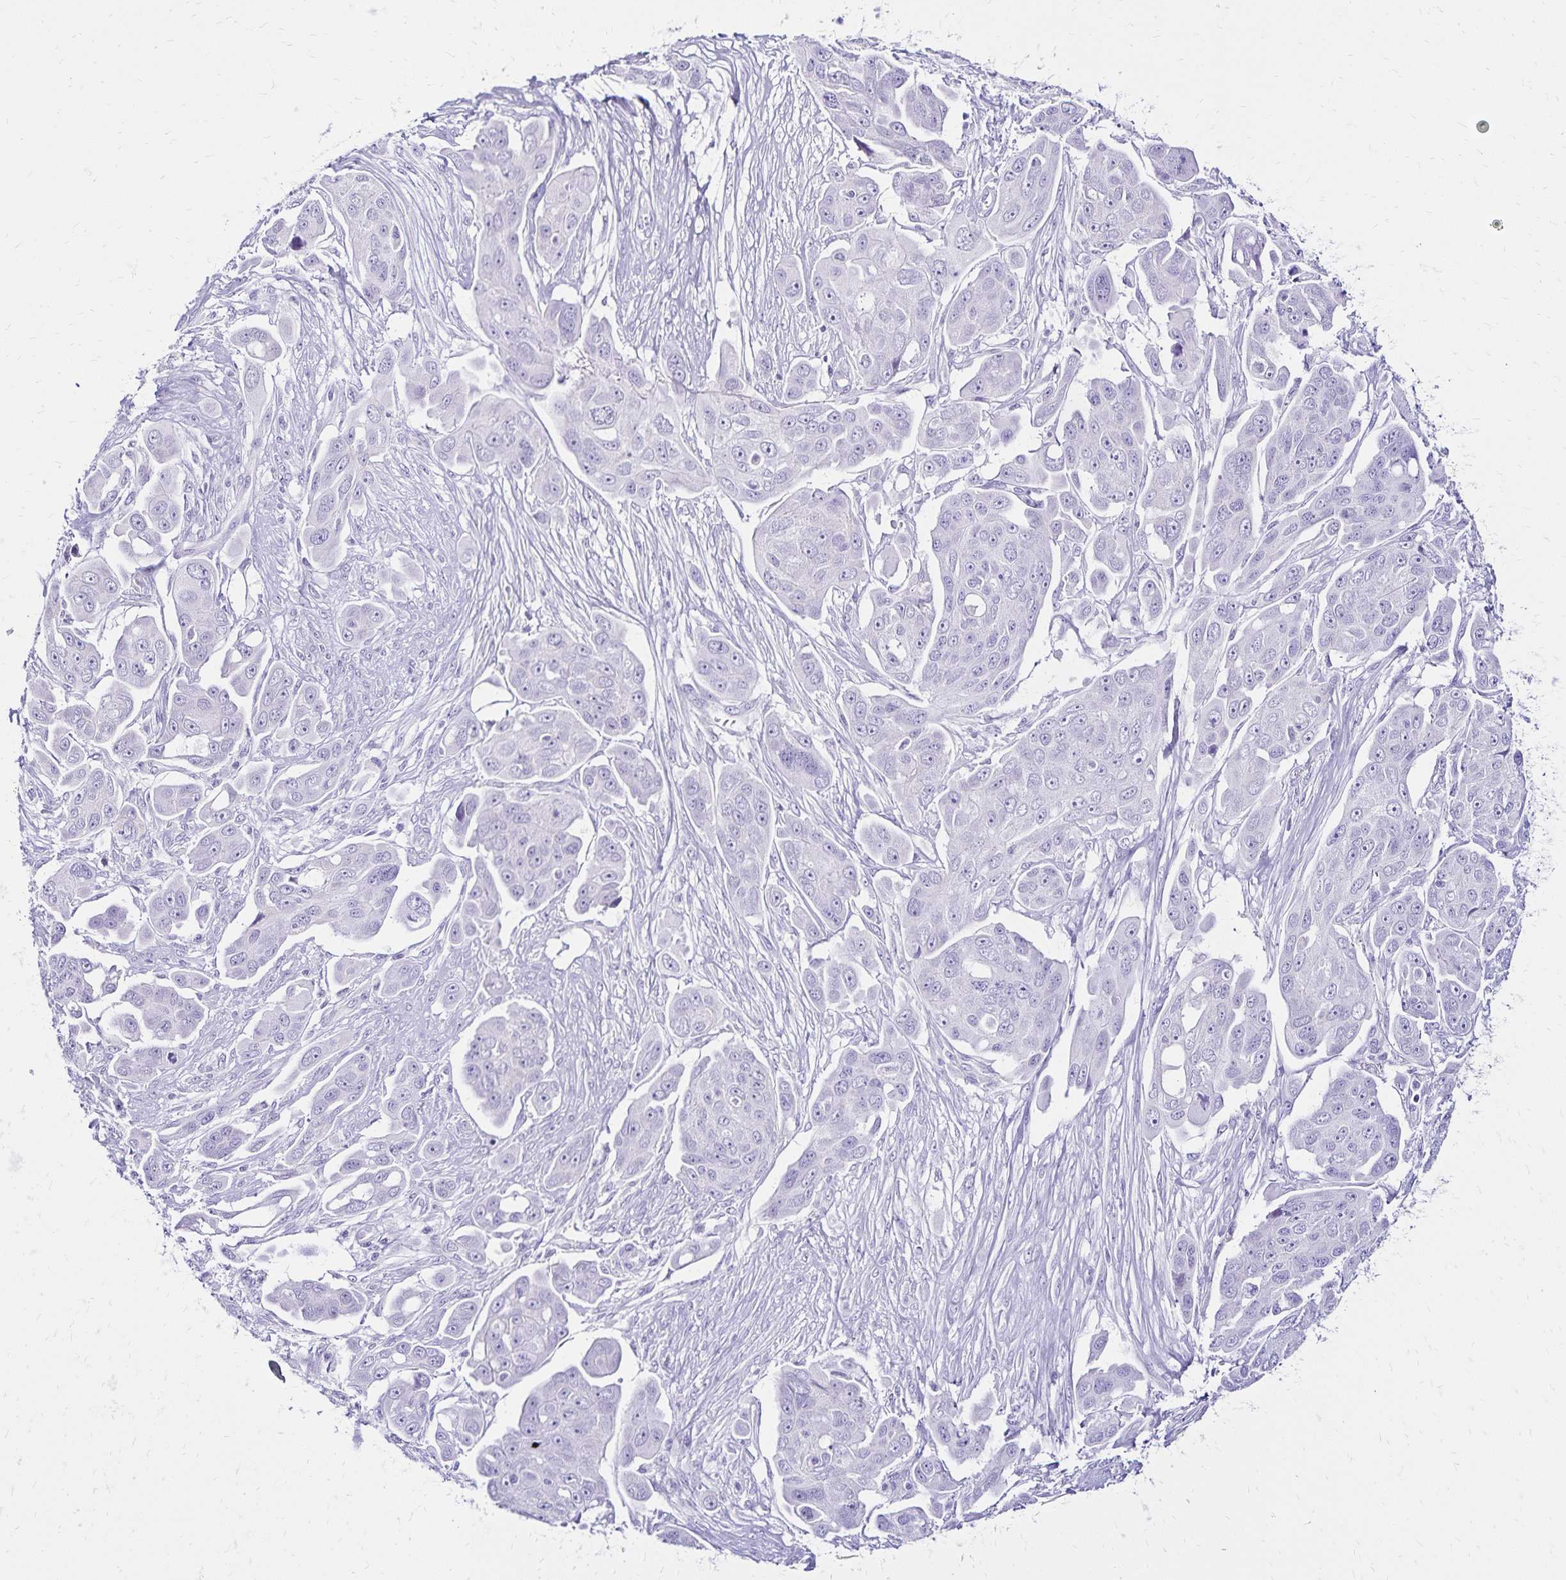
{"staining": {"intensity": "negative", "quantity": "none", "location": "none"}, "tissue": "ovarian cancer", "cell_type": "Tumor cells", "image_type": "cancer", "snomed": [{"axis": "morphology", "description": "Carcinoma, endometroid"}, {"axis": "topography", "description": "Ovary"}], "caption": "Immunohistochemical staining of ovarian cancer (endometroid carcinoma) demonstrates no significant staining in tumor cells.", "gene": "LIN28B", "patient": {"sex": "female", "age": 70}}